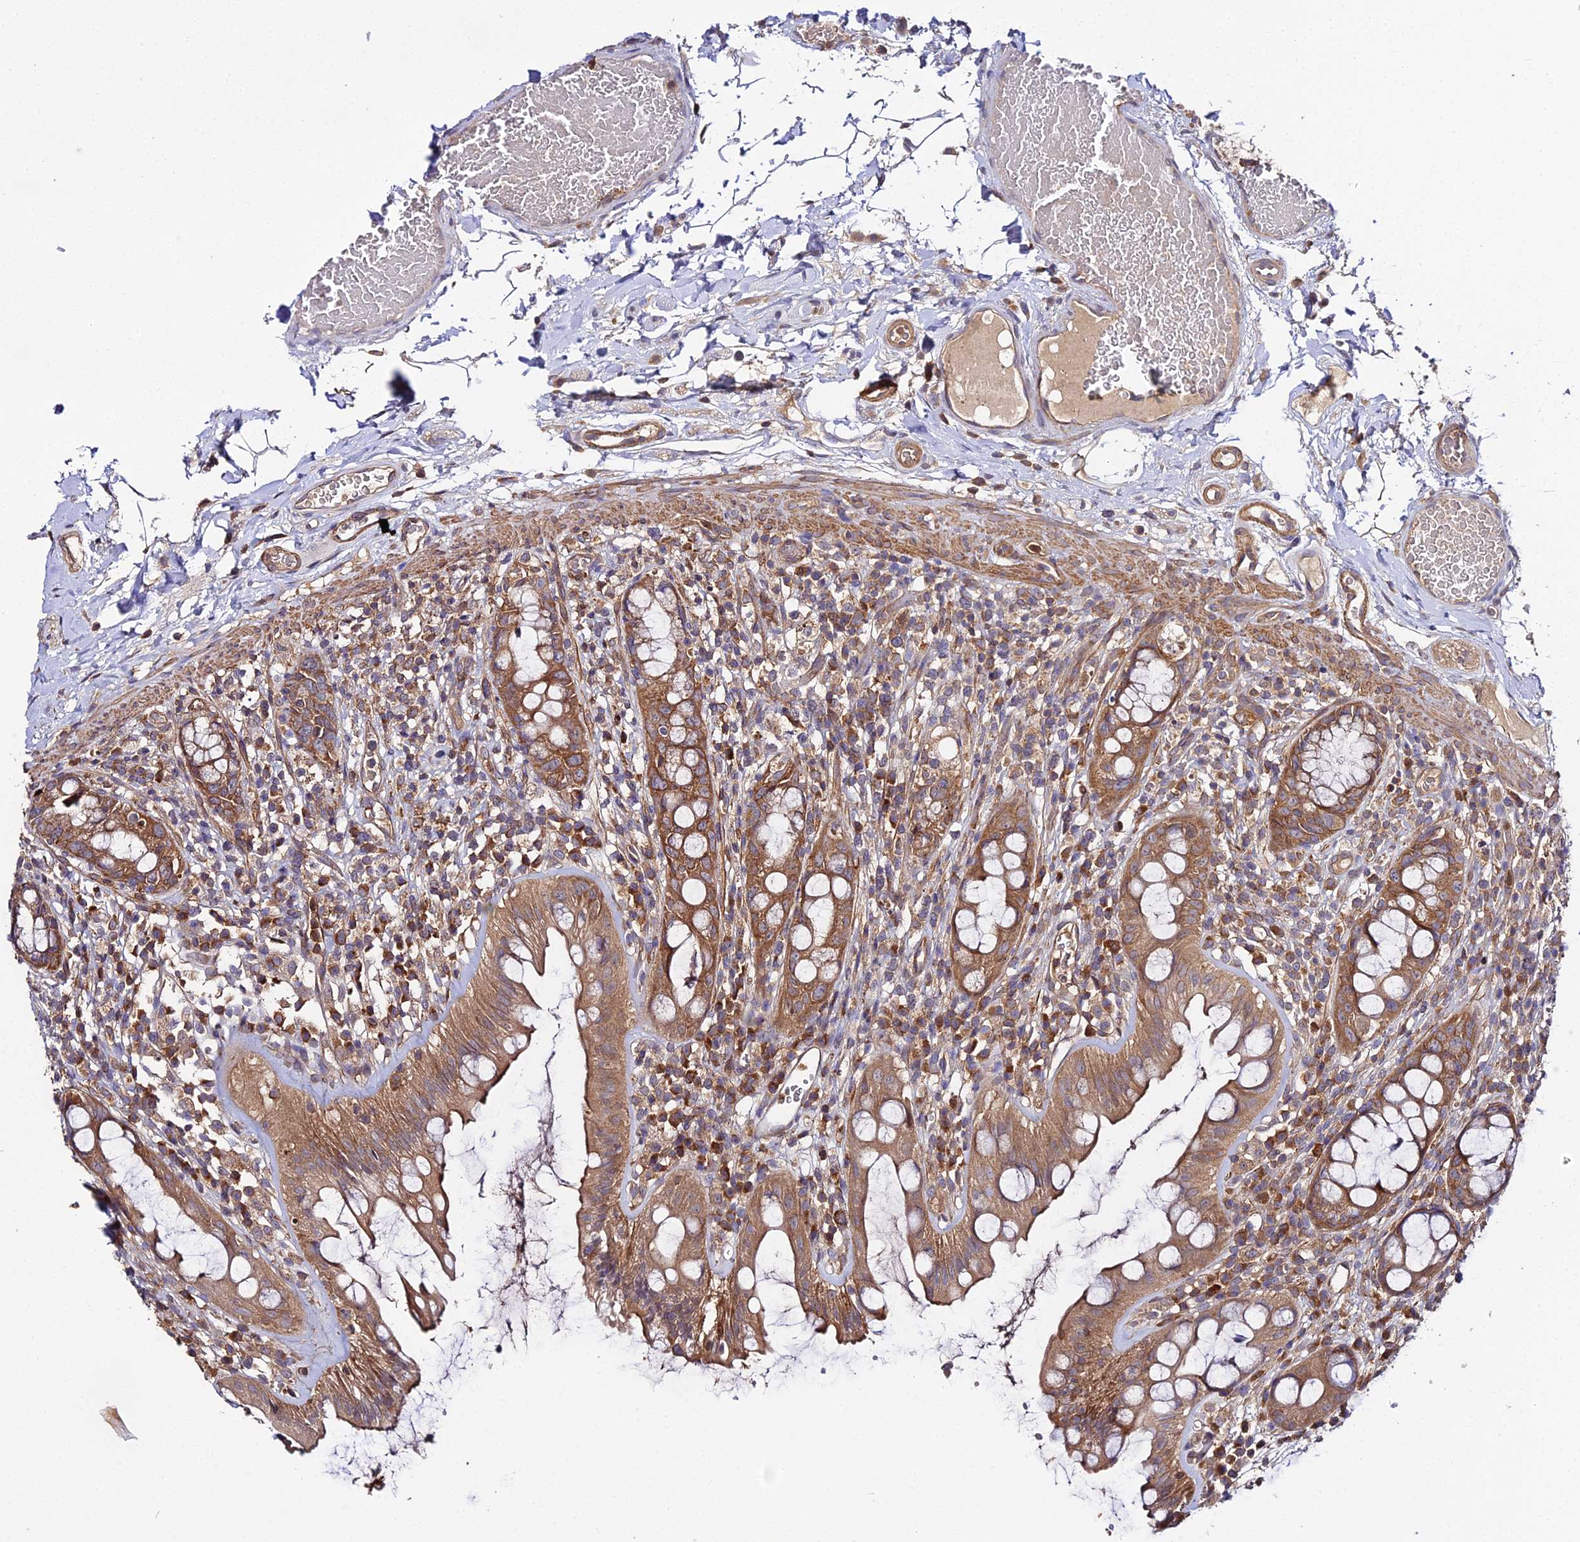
{"staining": {"intensity": "strong", "quantity": ">75%", "location": "cytoplasmic/membranous"}, "tissue": "rectum", "cell_type": "Glandular cells", "image_type": "normal", "snomed": [{"axis": "morphology", "description": "Normal tissue, NOS"}, {"axis": "topography", "description": "Rectum"}], "caption": "A brown stain highlights strong cytoplasmic/membranous staining of a protein in glandular cells of unremarkable rectum.", "gene": "TRIM26", "patient": {"sex": "female", "age": 57}}